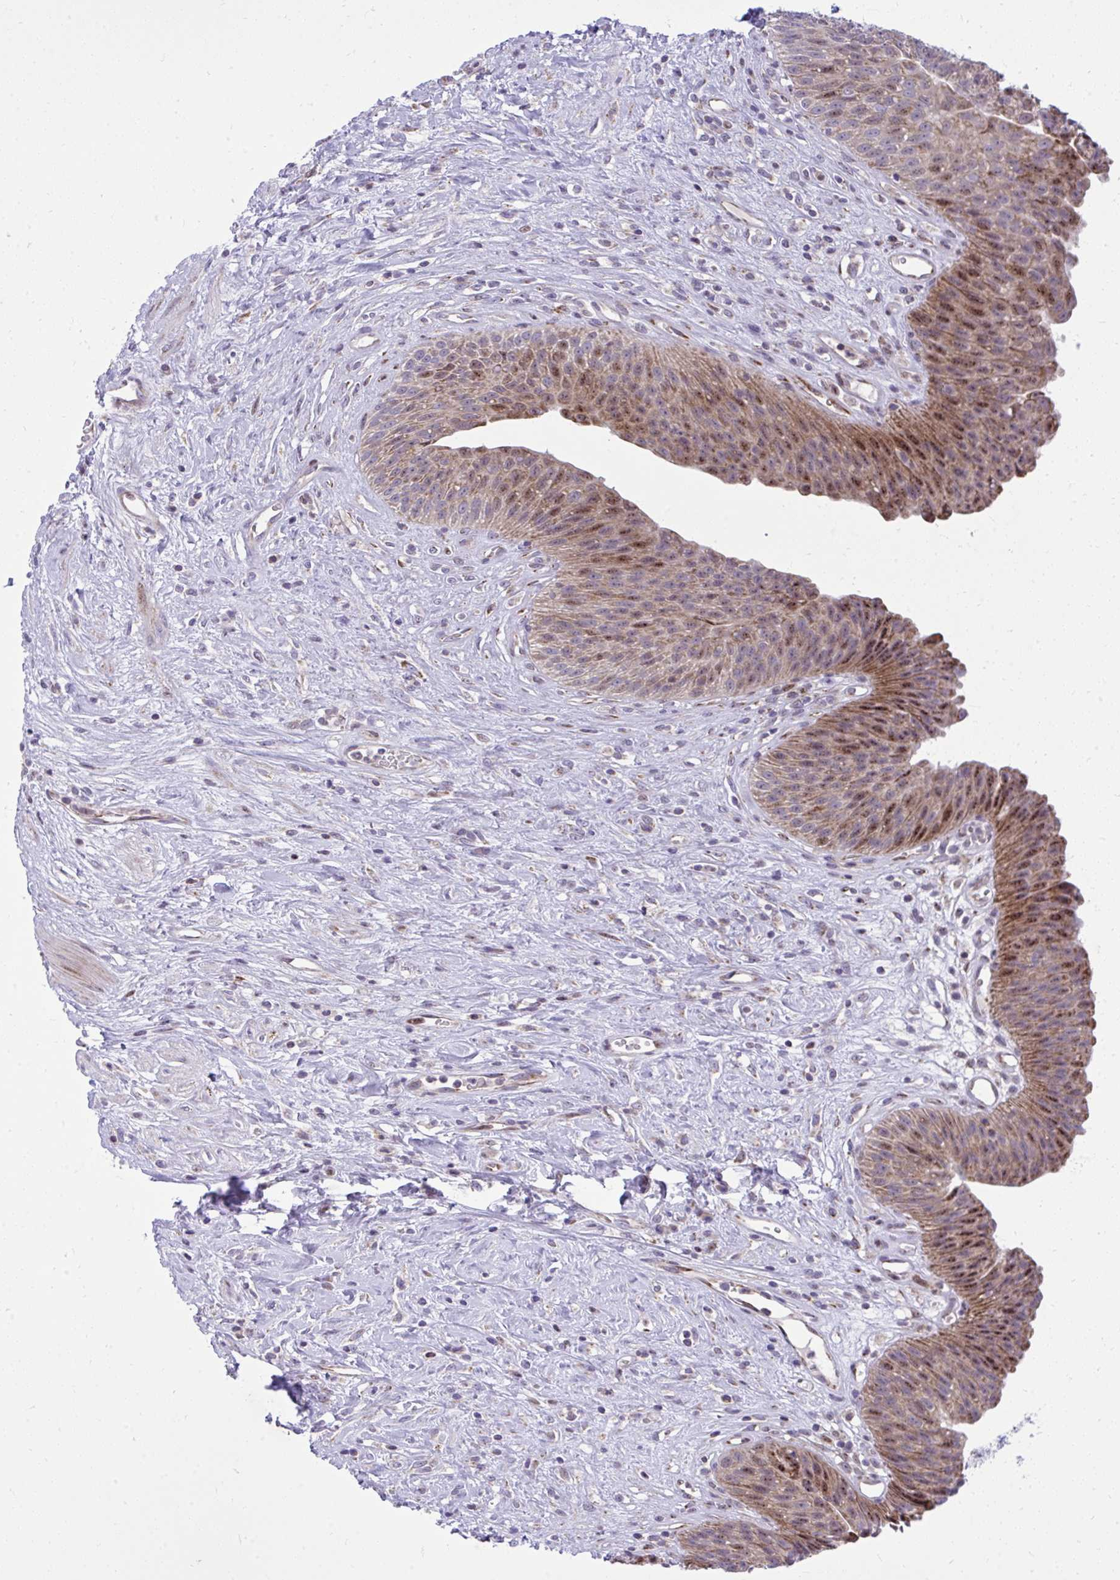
{"staining": {"intensity": "moderate", "quantity": "25%-75%", "location": "cytoplasmic/membranous,nuclear"}, "tissue": "urinary bladder", "cell_type": "Urothelial cells", "image_type": "normal", "snomed": [{"axis": "morphology", "description": "Normal tissue, NOS"}, {"axis": "topography", "description": "Urinary bladder"}], "caption": "Unremarkable urinary bladder was stained to show a protein in brown. There is medium levels of moderate cytoplasmic/membranous,nuclear expression in about 25%-75% of urothelial cells.", "gene": "GPRIN3", "patient": {"sex": "female", "age": 56}}